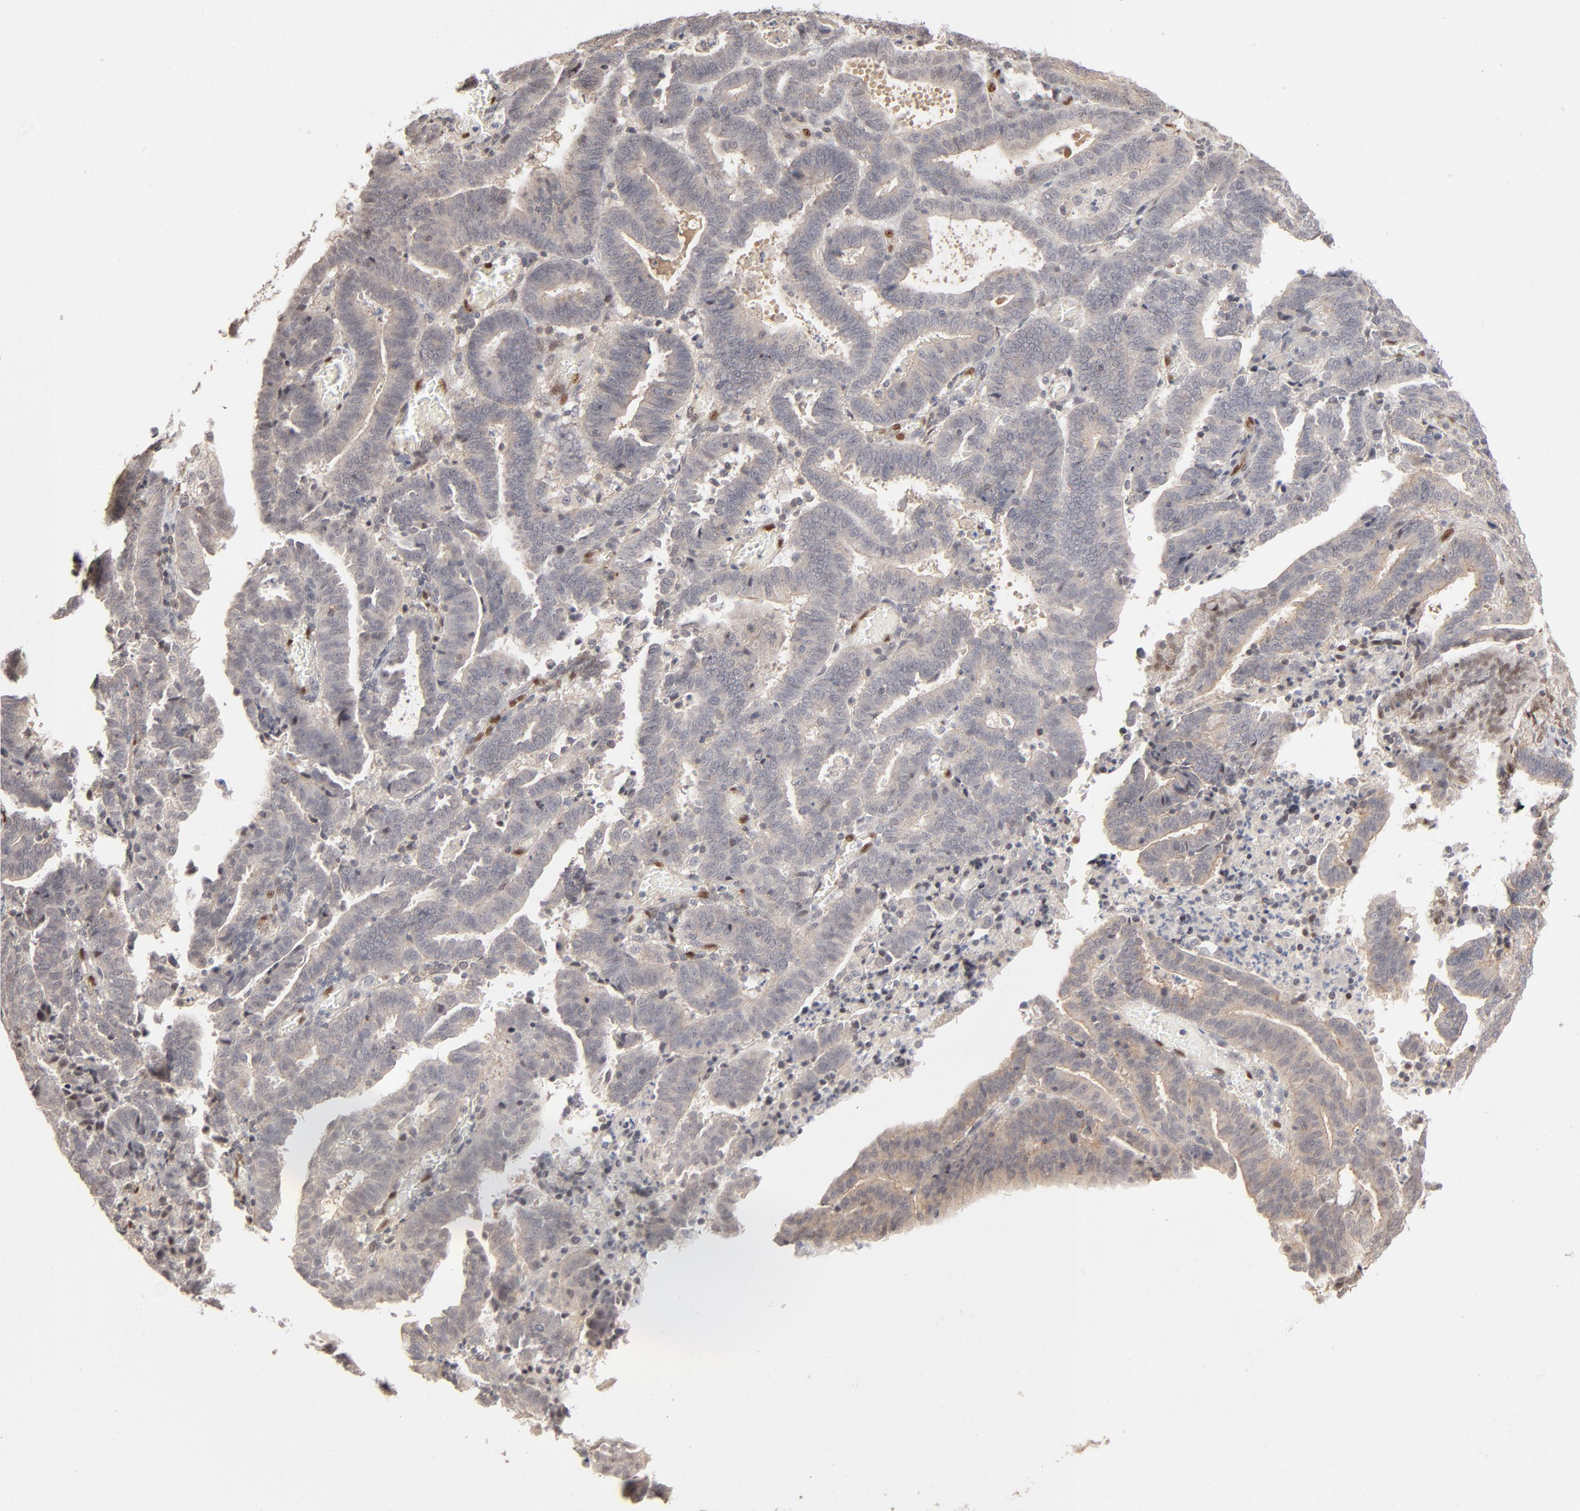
{"staining": {"intensity": "negative", "quantity": "none", "location": "none"}, "tissue": "endometrial cancer", "cell_type": "Tumor cells", "image_type": "cancer", "snomed": [{"axis": "morphology", "description": "Adenocarcinoma, NOS"}, {"axis": "topography", "description": "Uterus"}], "caption": "Immunohistochemistry (IHC) micrograph of human endometrial cancer (adenocarcinoma) stained for a protein (brown), which reveals no staining in tumor cells. Brightfield microscopy of immunohistochemistry (IHC) stained with DAB (brown) and hematoxylin (blue), captured at high magnification.", "gene": "NFIB", "patient": {"sex": "female", "age": 83}}